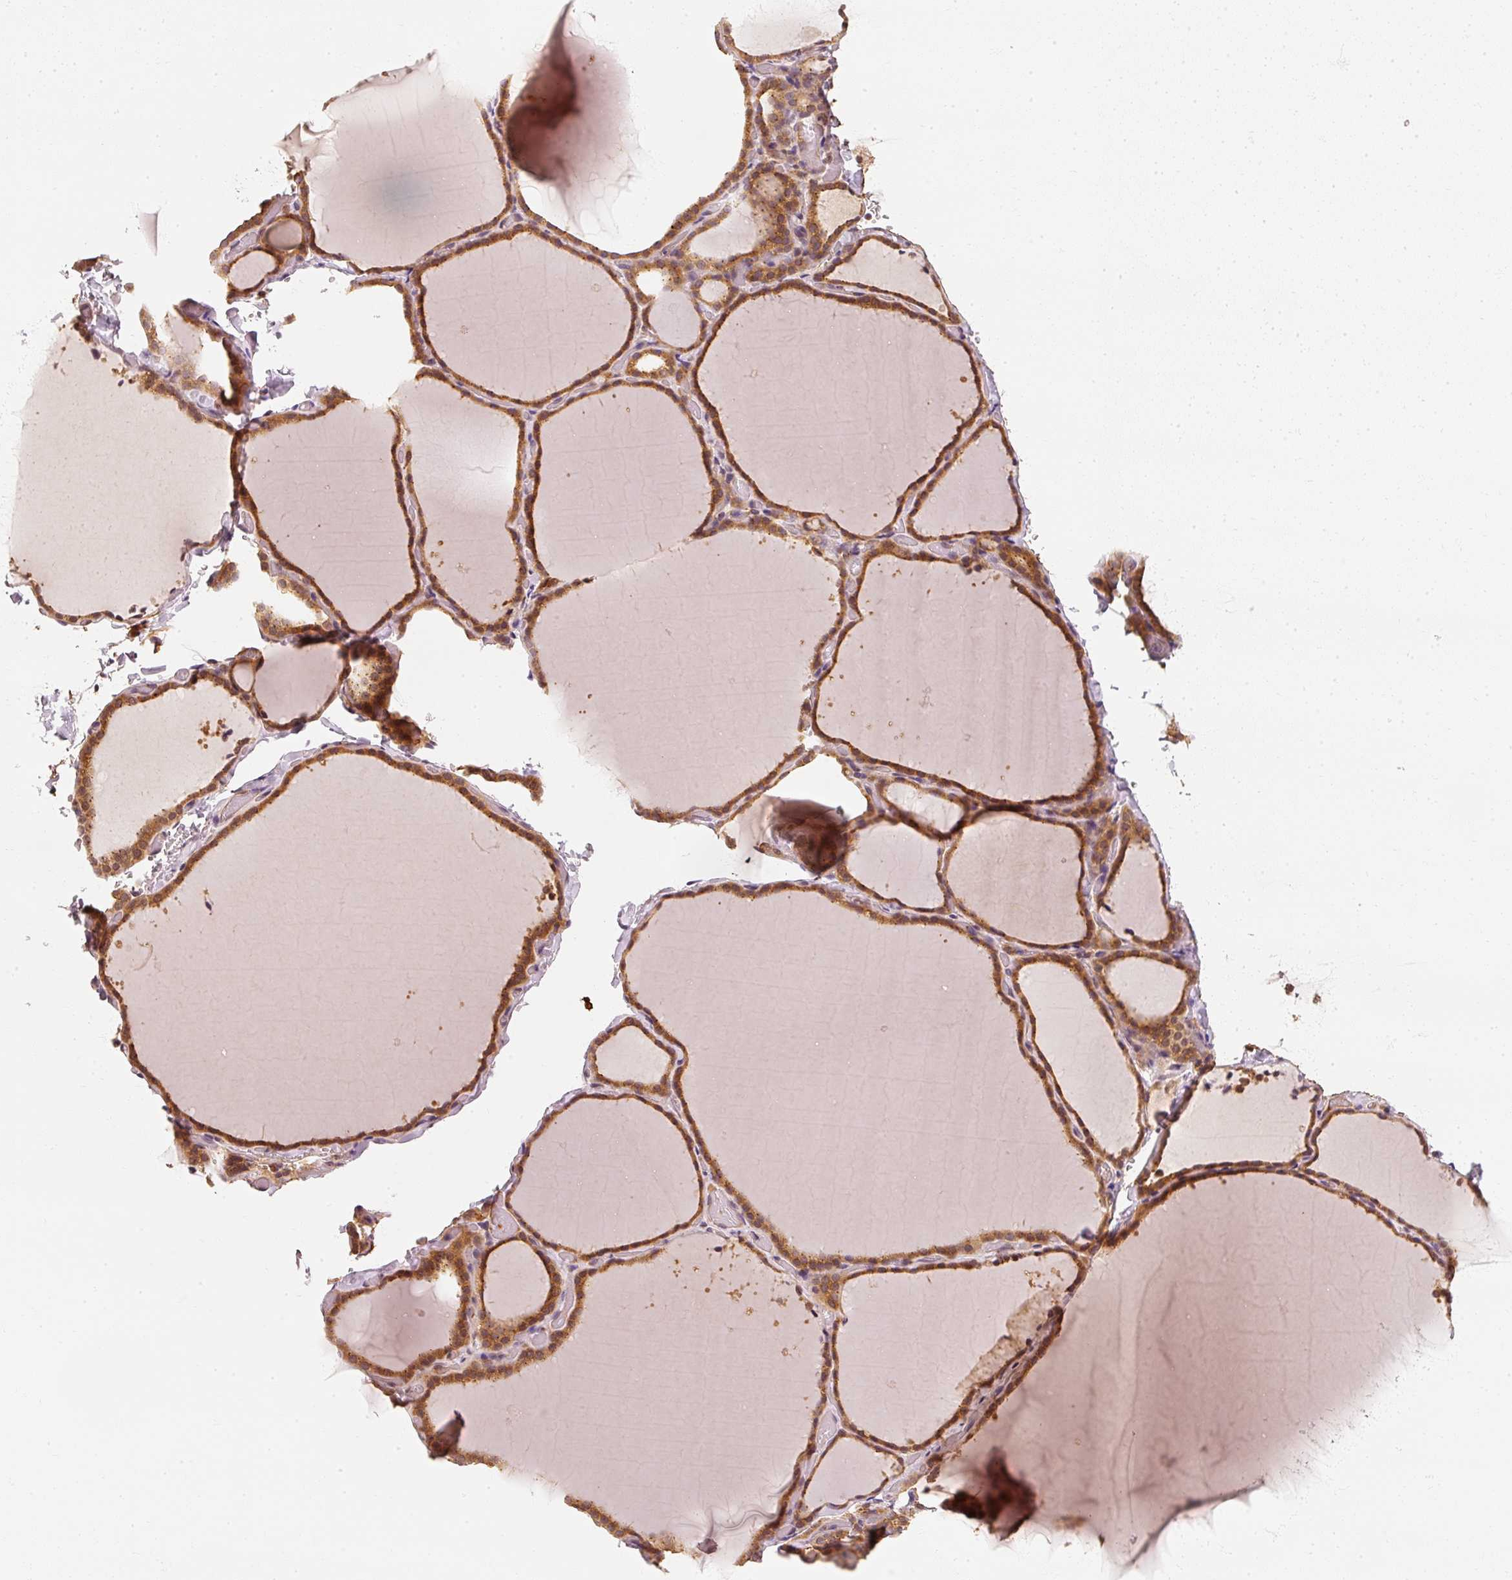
{"staining": {"intensity": "strong", "quantity": ">75%", "location": "cytoplasmic/membranous"}, "tissue": "thyroid gland", "cell_type": "Glandular cells", "image_type": "normal", "snomed": [{"axis": "morphology", "description": "Normal tissue, NOS"}, {"axis": "topography", "description": "Thyroid gland"}], "caption": "Protein staining of unremarkable thyroid gland displays strong cytoplasmic/membranous expression in approximately >75% of glandular cells.", "gene": "EEF1A1", "patient": {"sex": "female", "age": 22}}